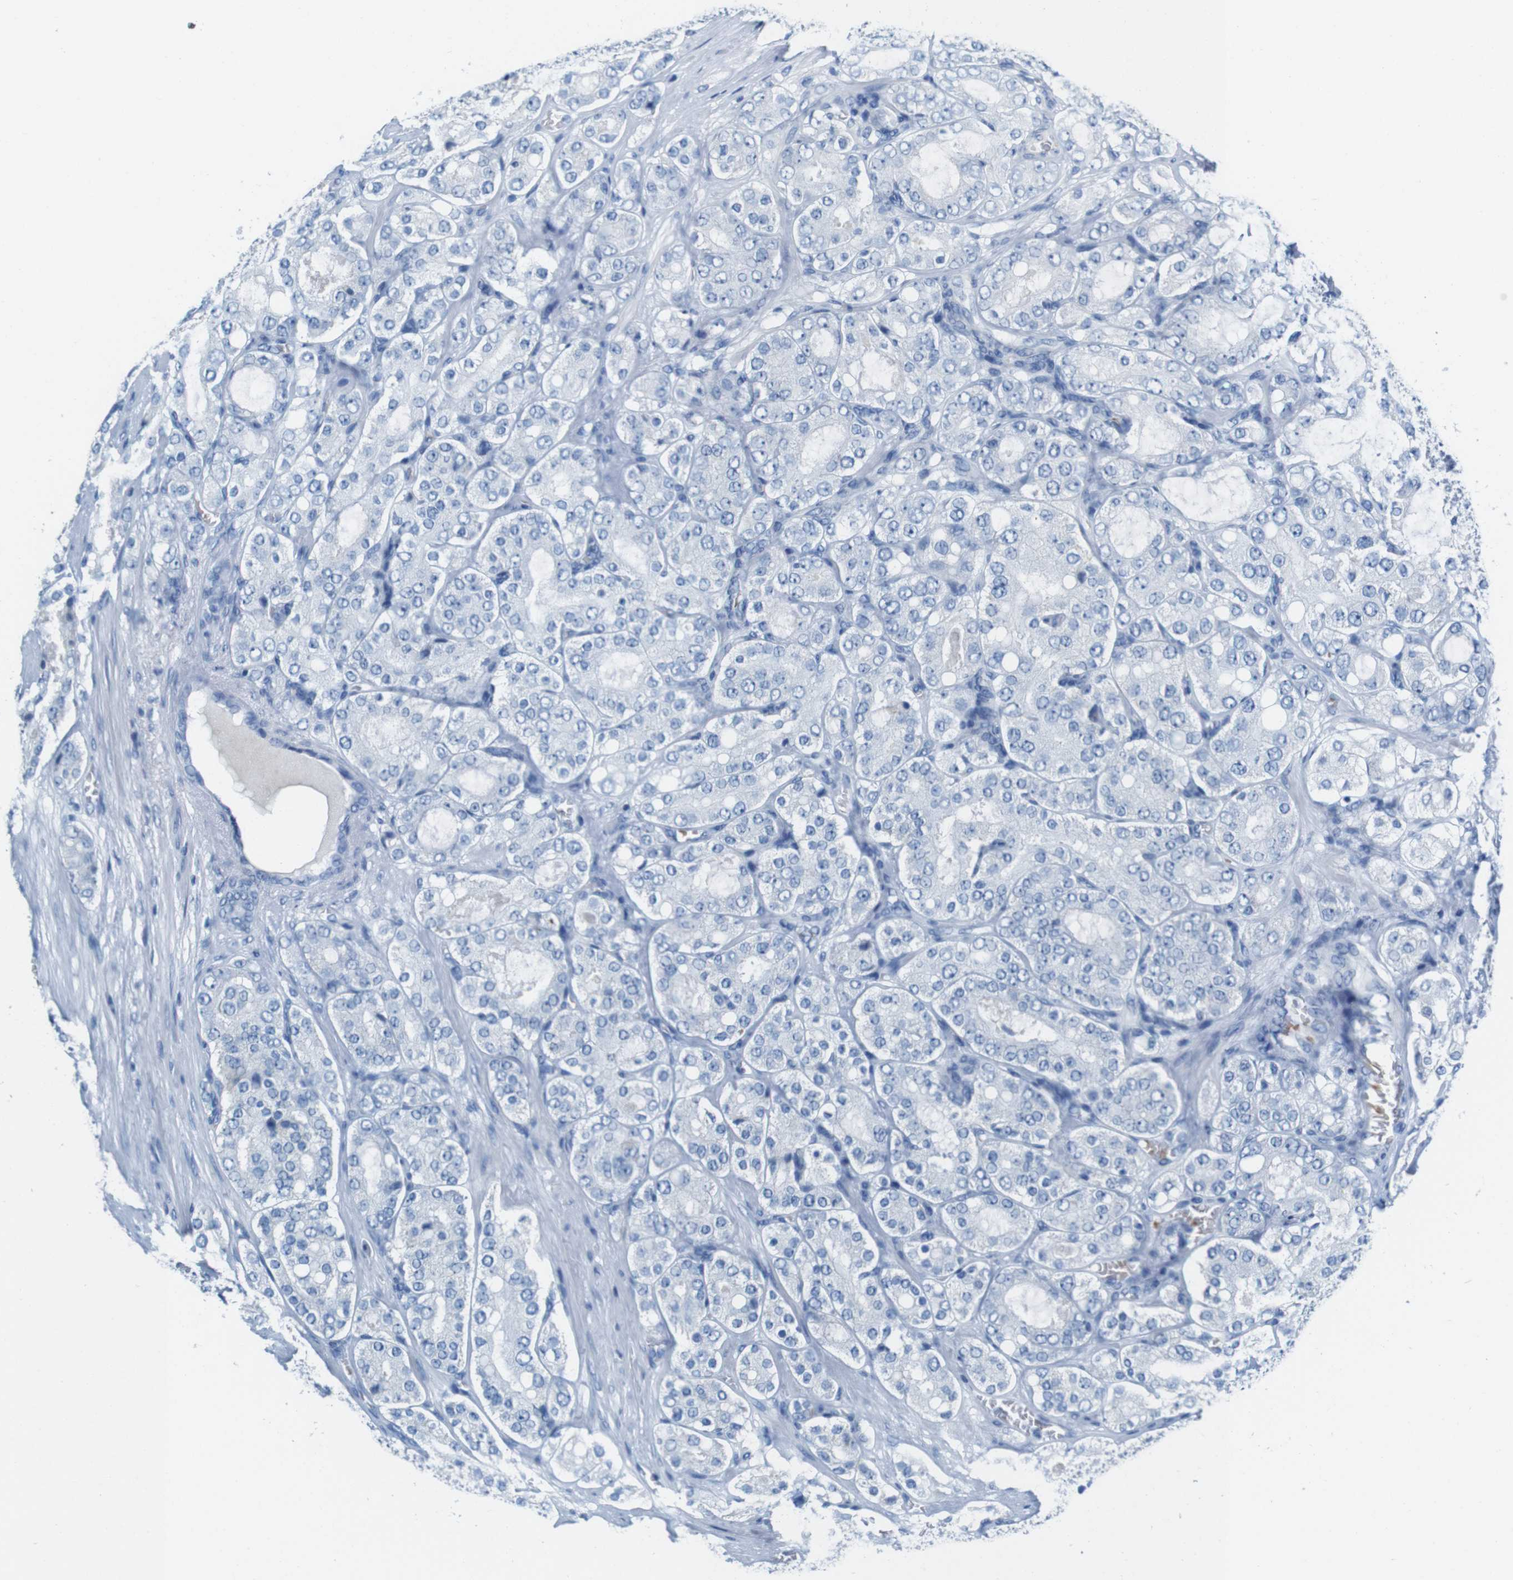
{"staining": {"intensity": "negative", "quantity": "none", "location": "none"}, "tissue": "prostate cancer", "cell_type": "Tumor cells", "image_type": "cancer", "snomed": [{"axis": "morphology", "description": "Adenocarcinoma, High grade"}, {"axis": "topography", "description": "Prostate"}], "caption": "IHC of human prostate cancer (adenocarcinoma (high-grade)) shows no expression in tumor cells. Nuclei are stained in blue.", "gene": "IGSF8", "patient": {"sex": "male", "age": 65}}